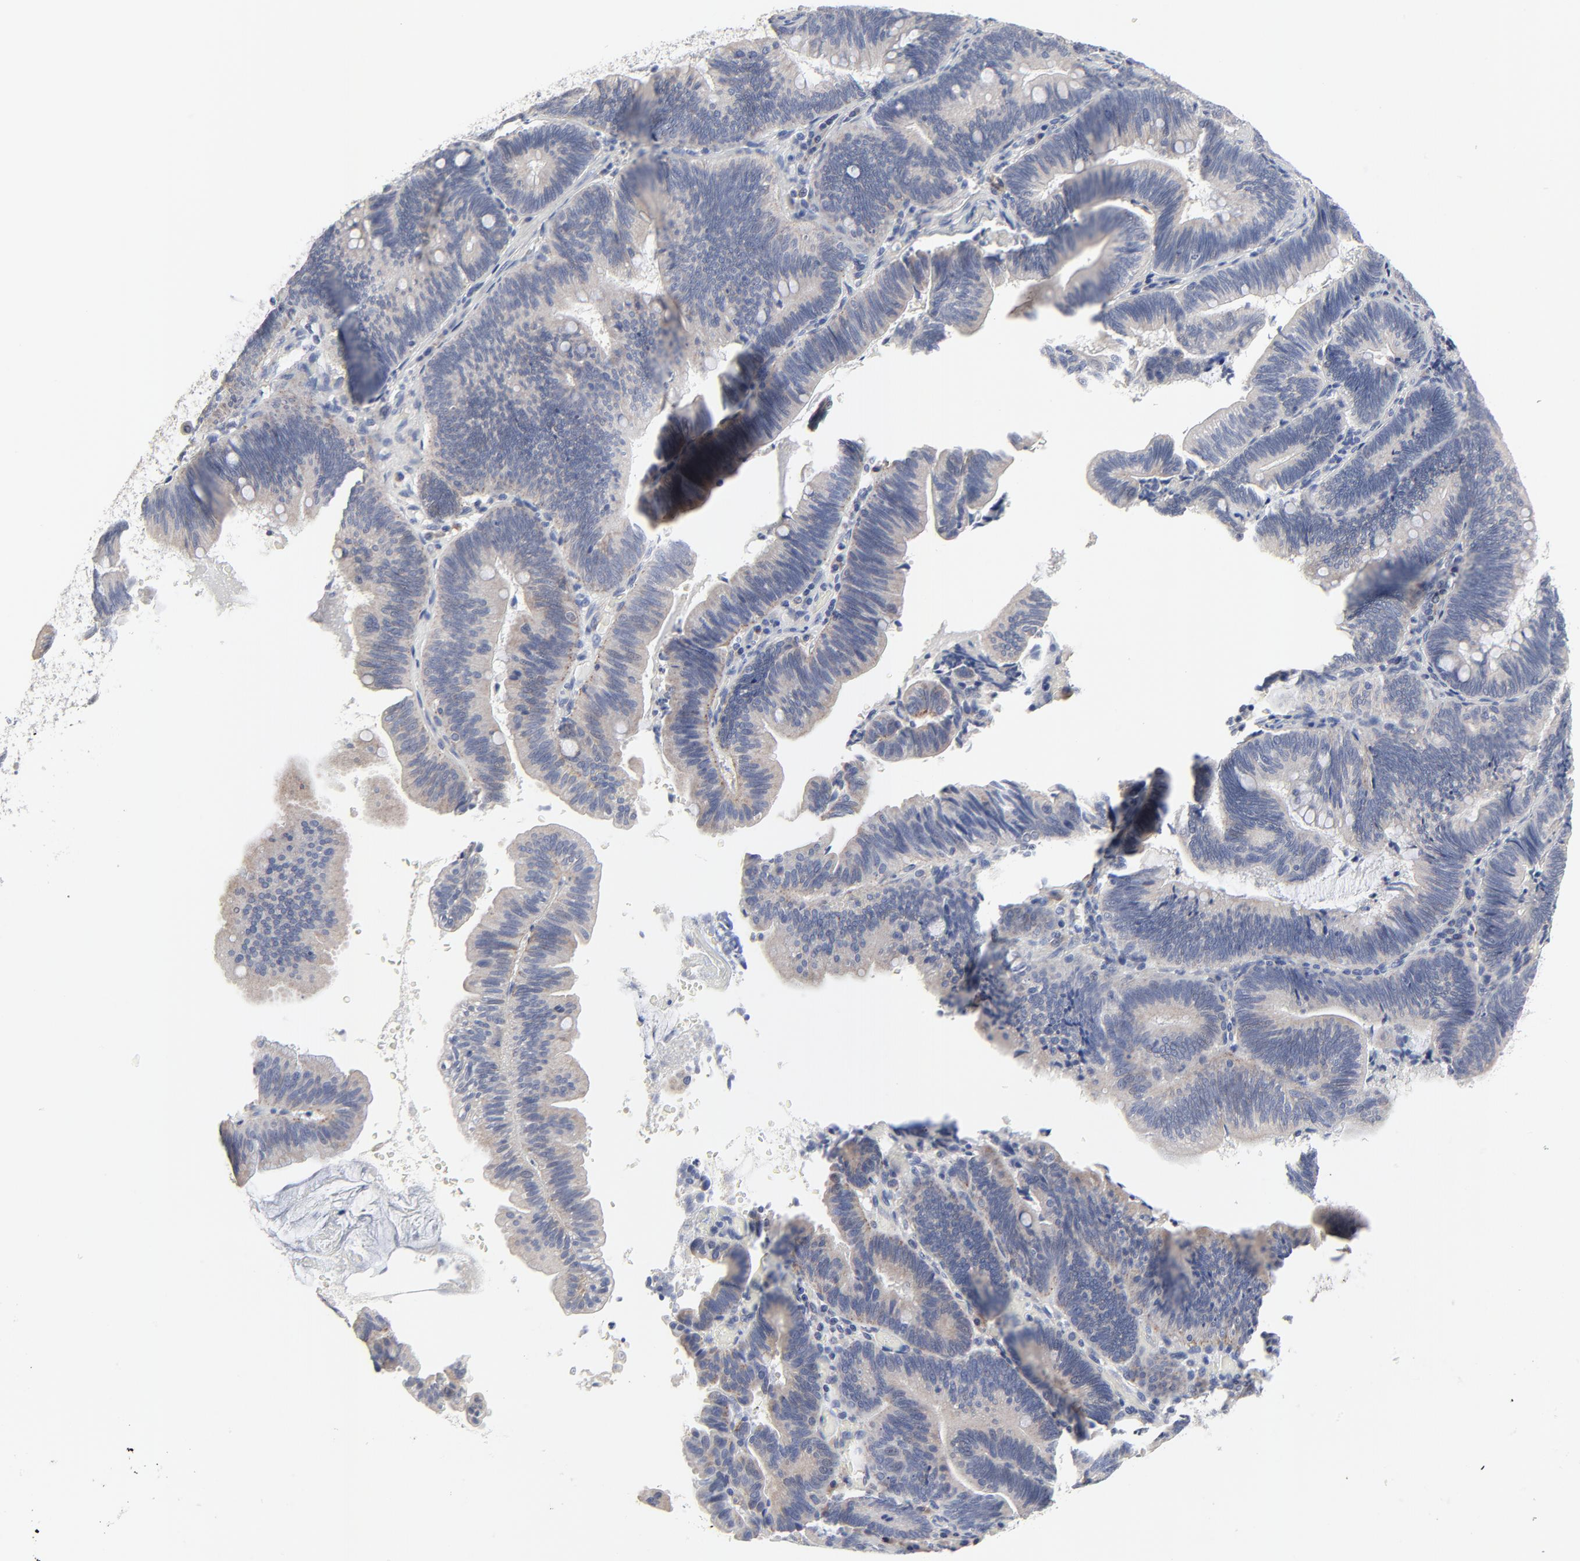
{"staining": {"intensity": "weak", "quantity": "<25%", "location": "cytoplasmic/membranous"}, "tissue": "pancreatic cancer", "cell_type": "Tumor cells", "image_type": "cancer", "snomed": [{"axis": "morphology", "description": "Adenocarcinoma, NOS"}, {"axis": "topography", "description": "Pancreas"}], "caption": "The micrograph demonstrates no significant expression in tumor cells of adenocarcinoma (pancreatic).", "gene": "DHRSX", "patient": {"sex": "male", "age": 82}}